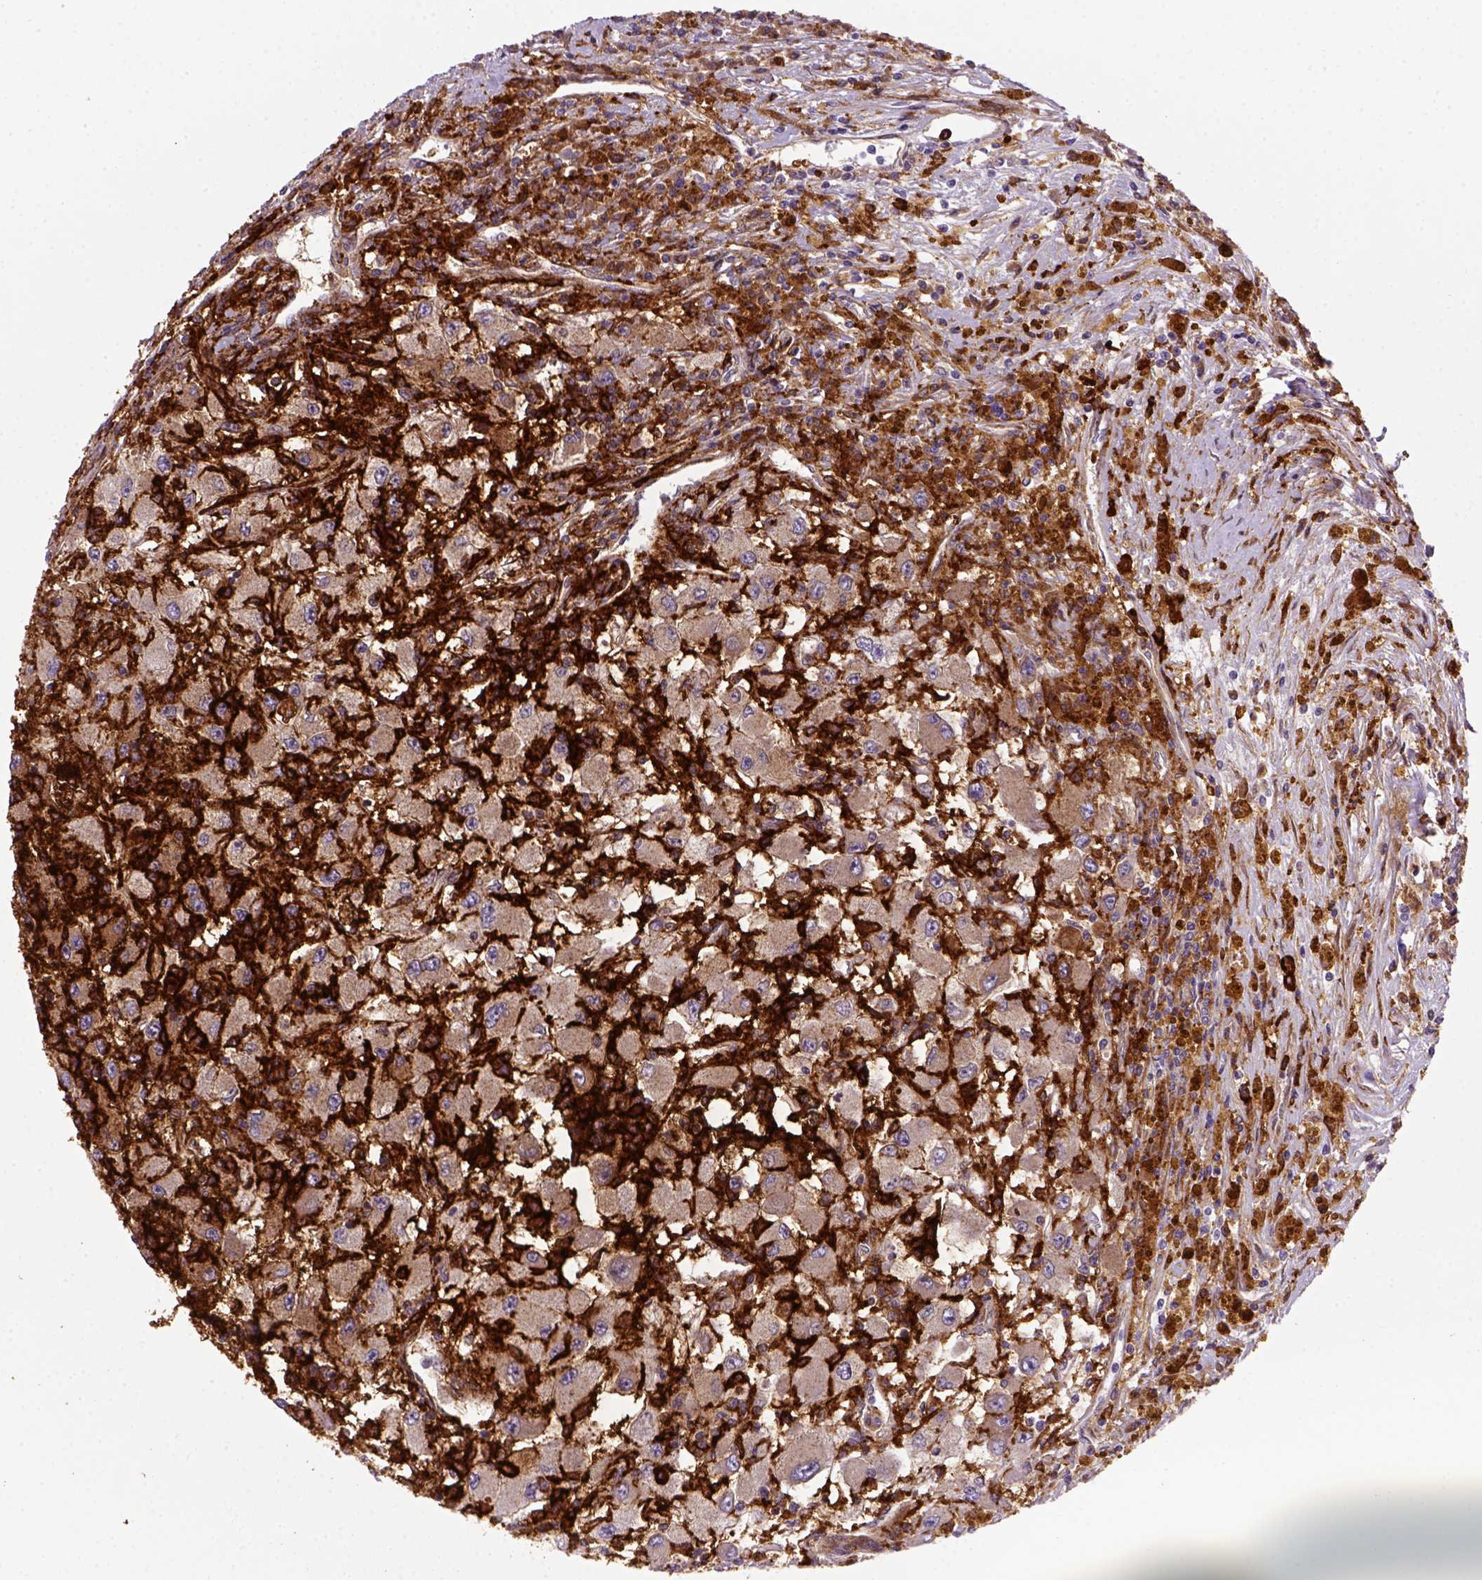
{"staining": {"intensity": "weak", "quantity": ">75%", "location": "cytoplasmic/membranous"}, "tissue": "renal cancer", "cell_type": "Tumor cells", "image_type": "cancer", "snomed": [{"axis": "morphology", "description": "Adenocarcinoma, NOS"}, {"axis": "topography", "description": "Kidney"}], "caption": "DAB immunohistochemical staining of human renal adenocarcinoma exhibits weak cytoplasmic/membranous protein positivity in about >75% of tumor cells.", "gene": "CD14", "patient": {"sex": "female", "age": 67}}